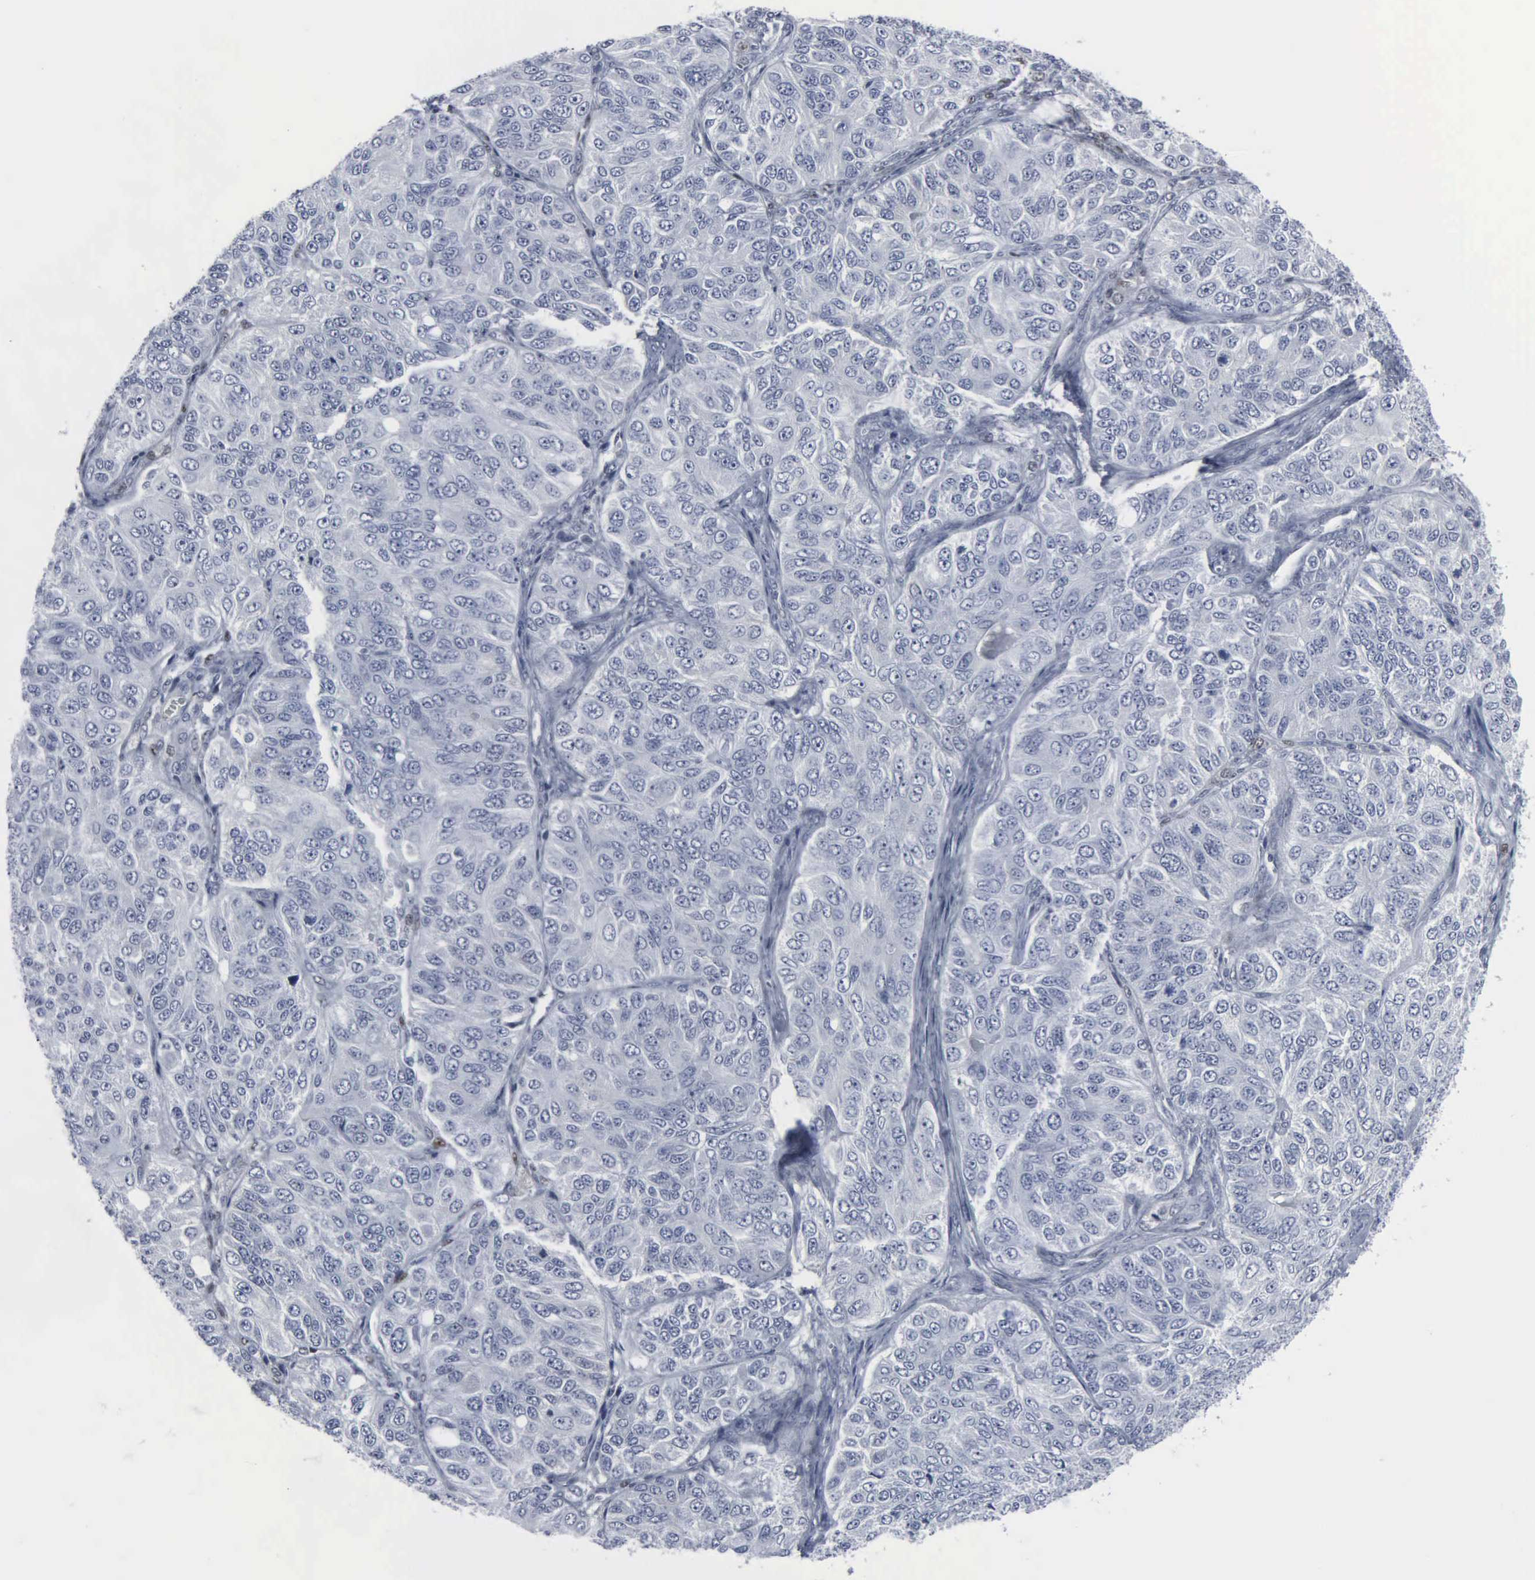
{"staining": {"intensity": "negative", "quantity": "none", "location": "none"}, "tissue": "ovarian cancer", "cell_type": "Tumor cells", "image_type": "cancer", "snomed": [{"axis": "morphology", "description": "Carcinoma, endometroid"}, {"axis": "topography", "description": "Ovary"}], "caption": "An image of ovarian cancer (endometroid carcinoma) stained for a protein shows no brown staining in tumor cells.", "gene": "CCND3", "patient": {"sex": "female", "age": 51}}